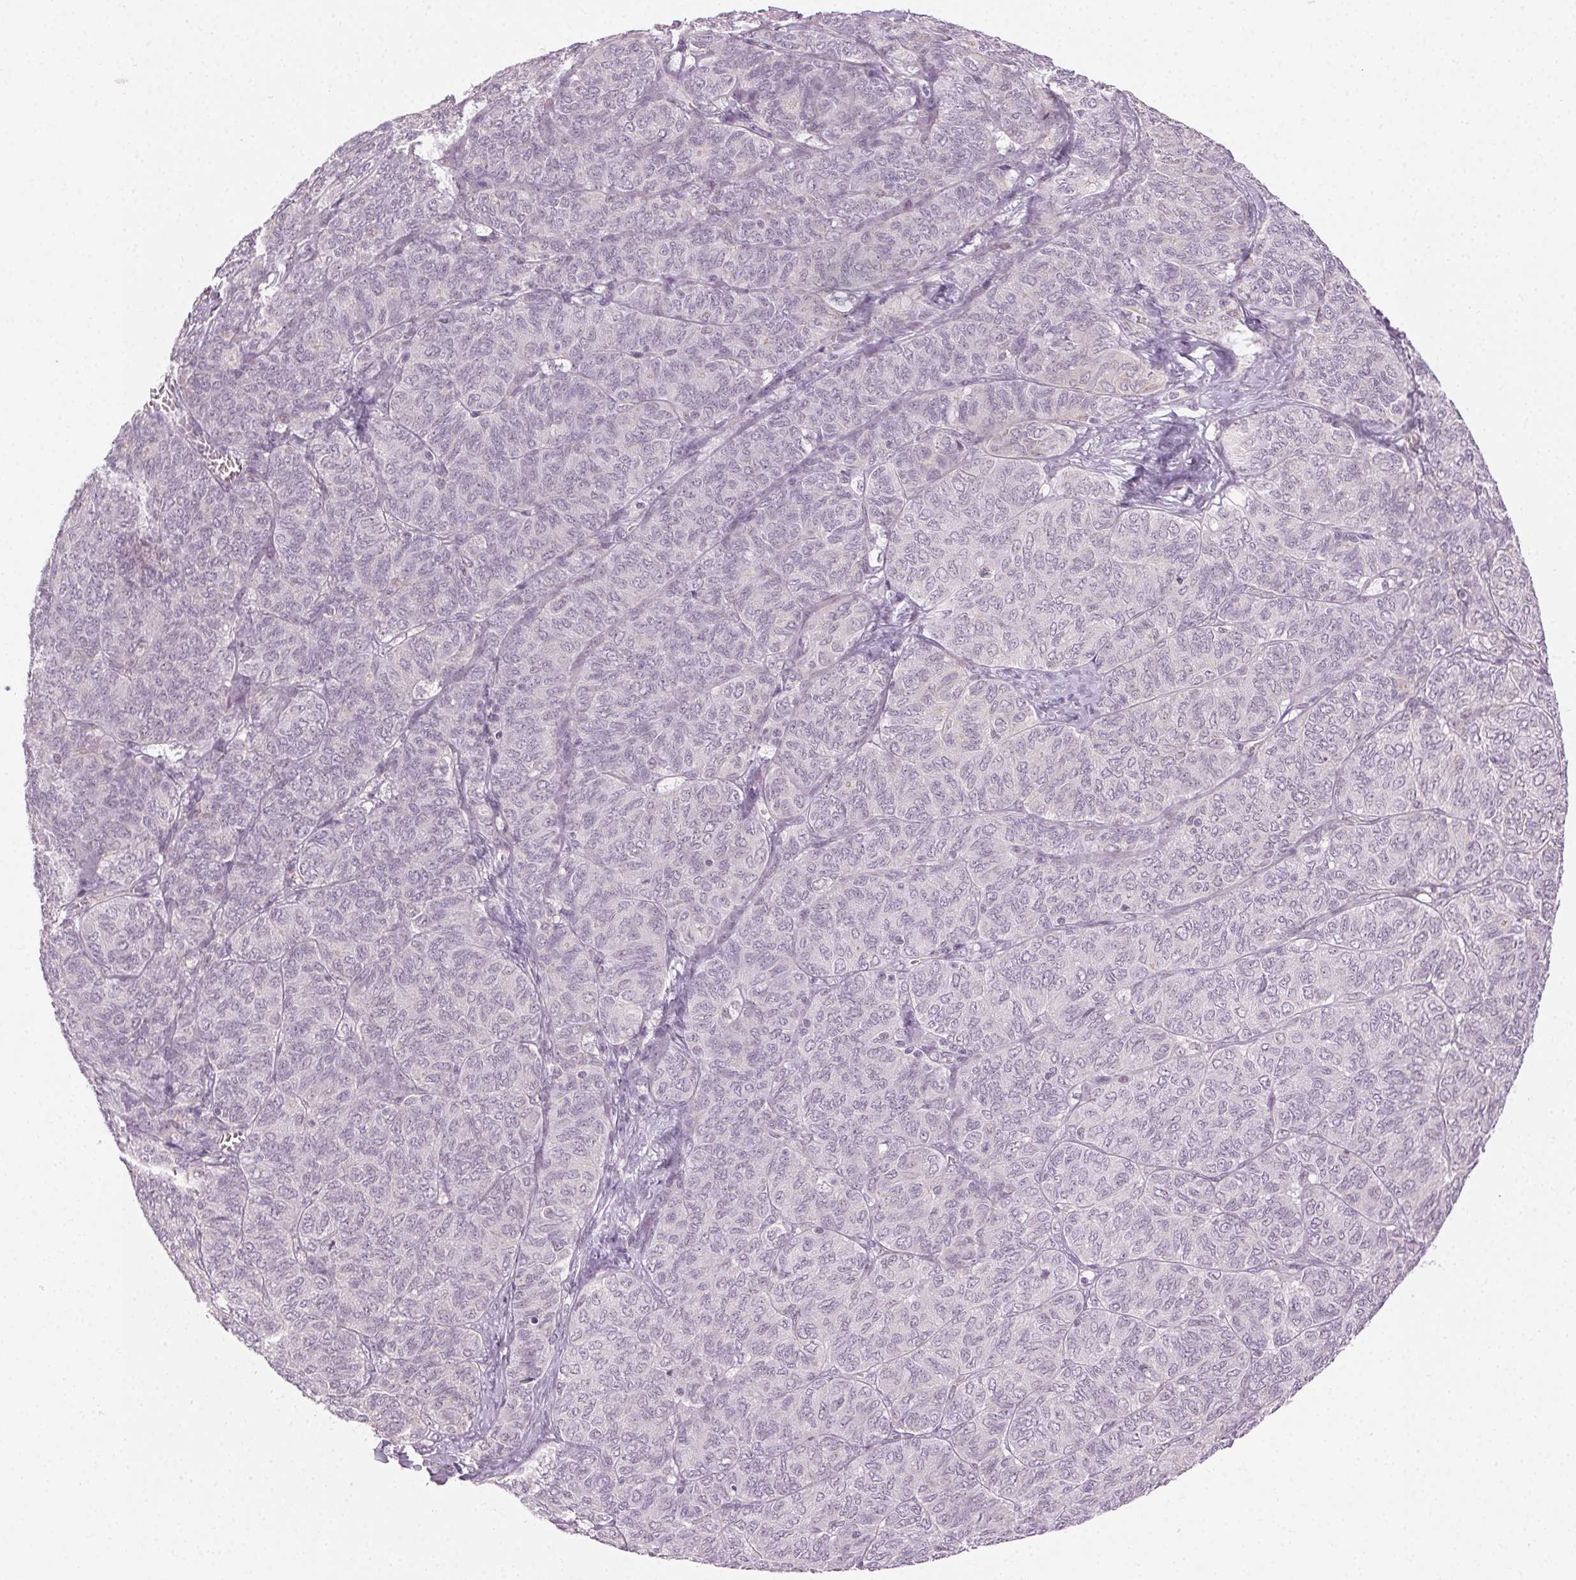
{"staining": {"intensity": "weak", "quantity": "<25%", "location": "cytoplasmic/membranous"}, "tissue": "ovarian cancer", "cell_type": "Tumor cells", "image_type": "cancer", "snomed": [{"axis": "morphology", "description": "Carcinoma, endometroid"}, {"axis": "topography", "description": "Ovary"}], "caption": "Tumor cells show no significant positivity in ovarian cancer.", "gene": "AIF1L", "patient": {"sex": "female", "age": 80}}